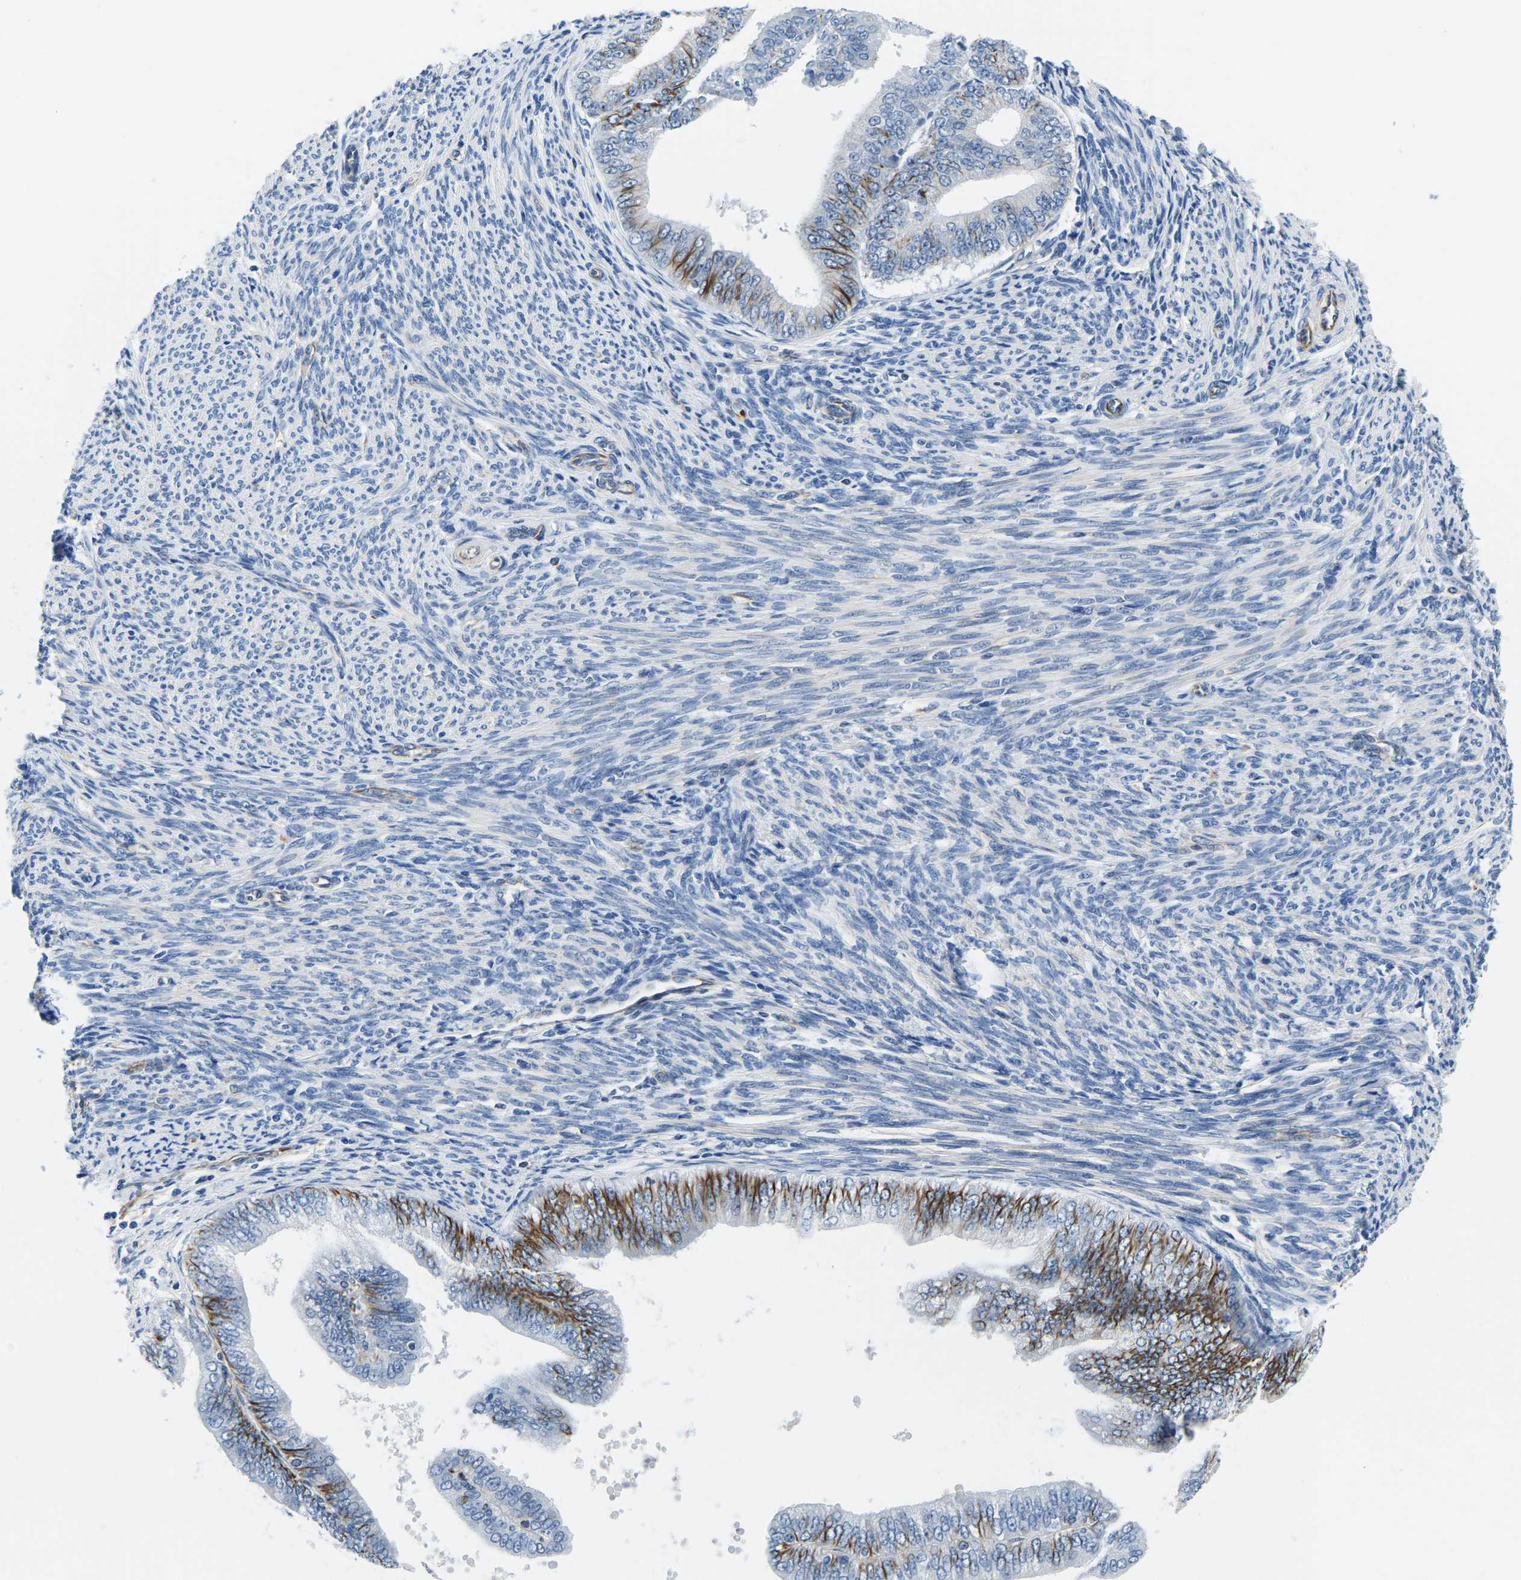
{"staining": {"intensity": "moderate", "quantity": "<25%", "location": "cytoplasmic/membranous"}, "tissue": "endometrial cancer", "cell_type": "Tumor cells", "image_type": "cancer", "snomed": [{"axis": "morphology", "description": "Adenocarcinoma, NOS"}, {"axis": "topography", "description": "Endometrium"}], "caption": "Immunohistochemistry image of human adenocarcinoma (endometrial) stained for a protein (brown), which demonstrates low levels of moderate cytoplasmic/membranous positivity in approximately <25% of tumor cells.", "gene": "MS4A3", "patient": {"sex": "female", "age": 63}}